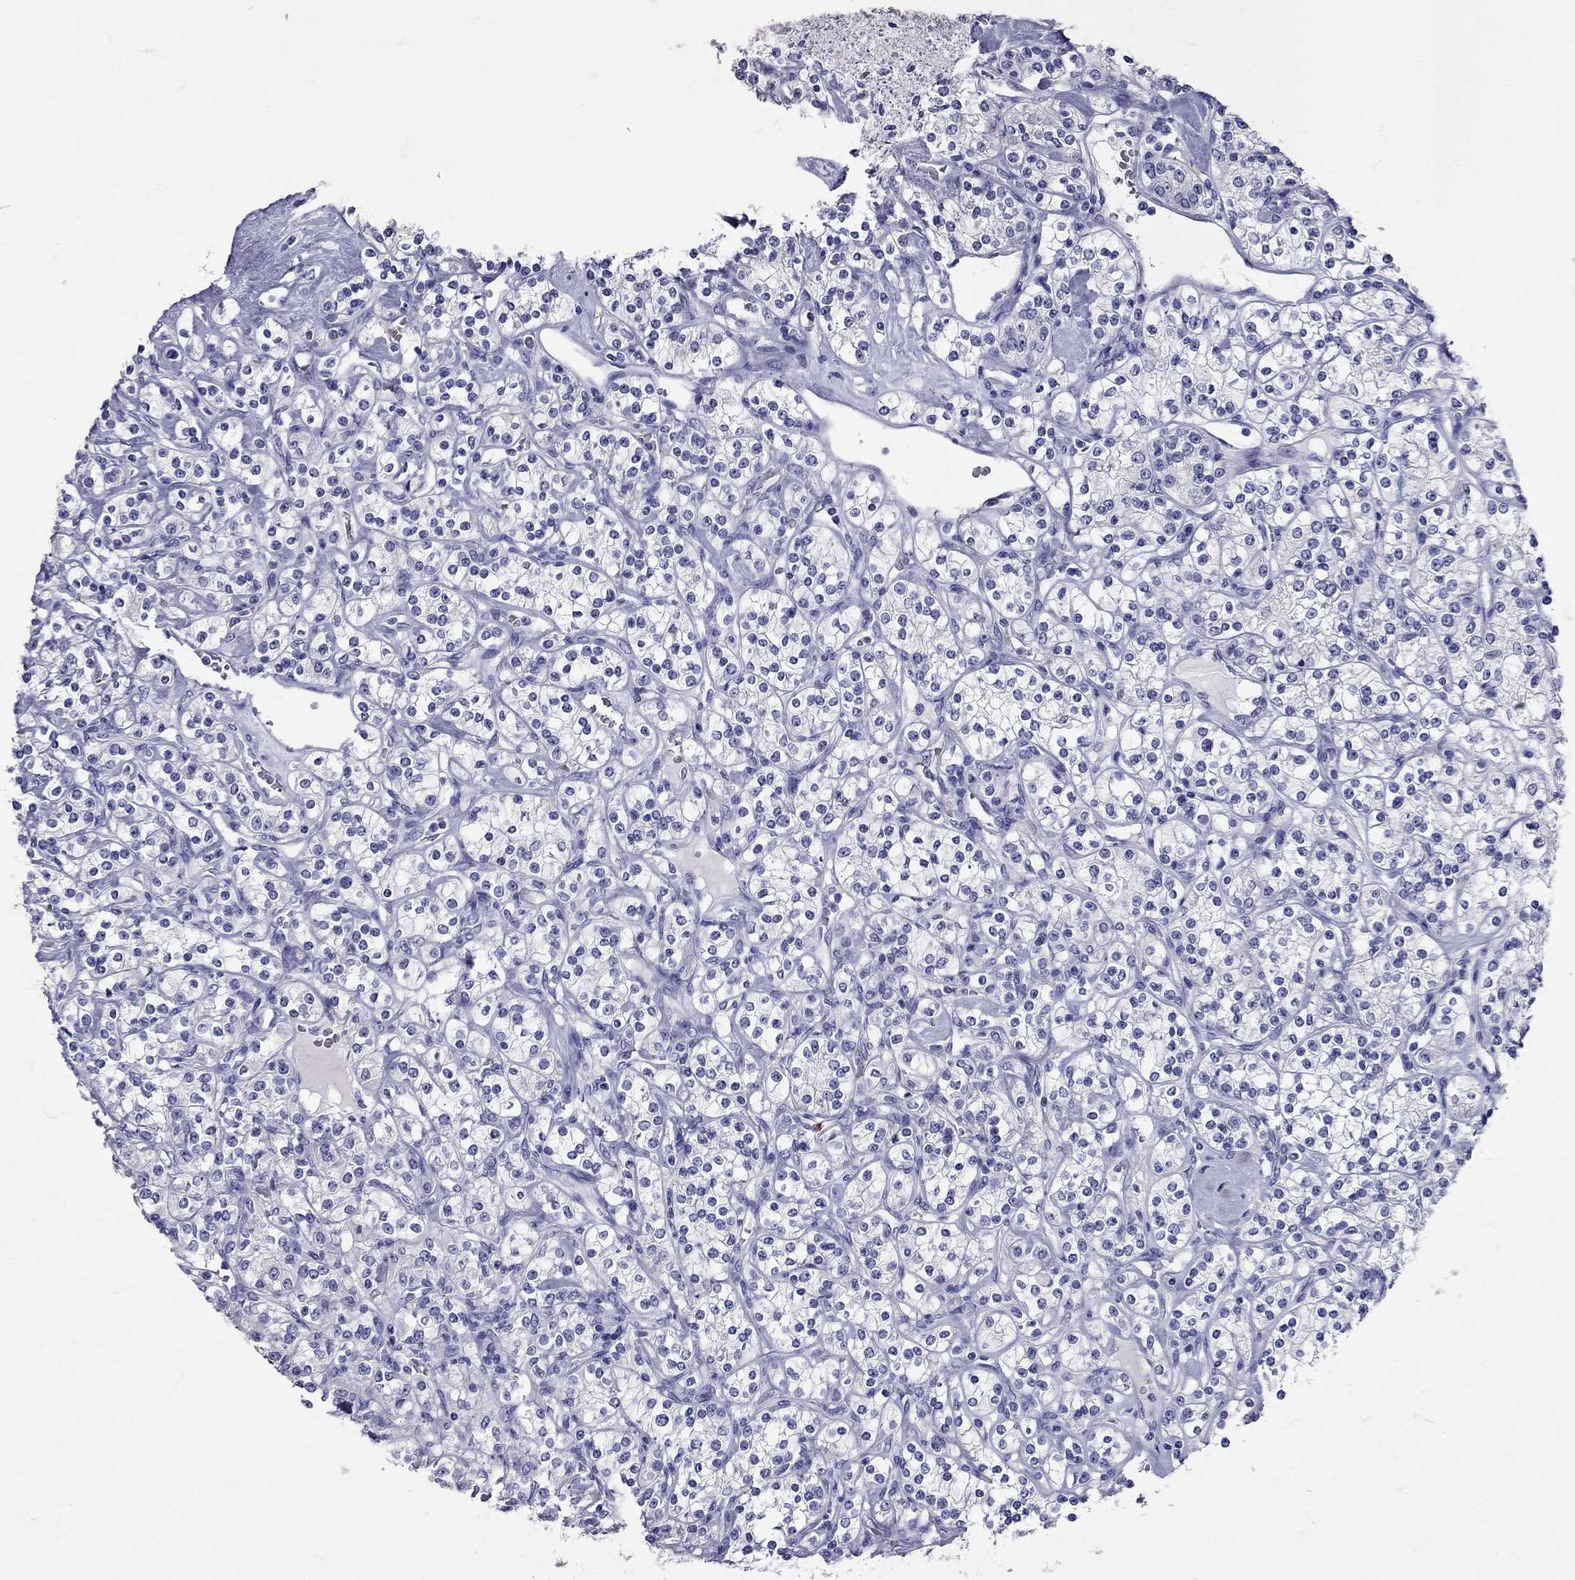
{"staining": {"intensity": "negative", "quantity": "none", "location": "none"}, "tissue": "renal cancer", "cell_type": "Tumor cells", "image_type": "cancer", "snomed": [{"axis": "morphology", "description": "Adenocarcinoma, NOS"}, {"axis": "topography", "description": "Kidney"}], "caption": "A photomicrograph of human renal adenocarcinoma is negative for staining in tumor cells.", "gene": "TBR1", "patient": {"sex": "male", "age": 77}}